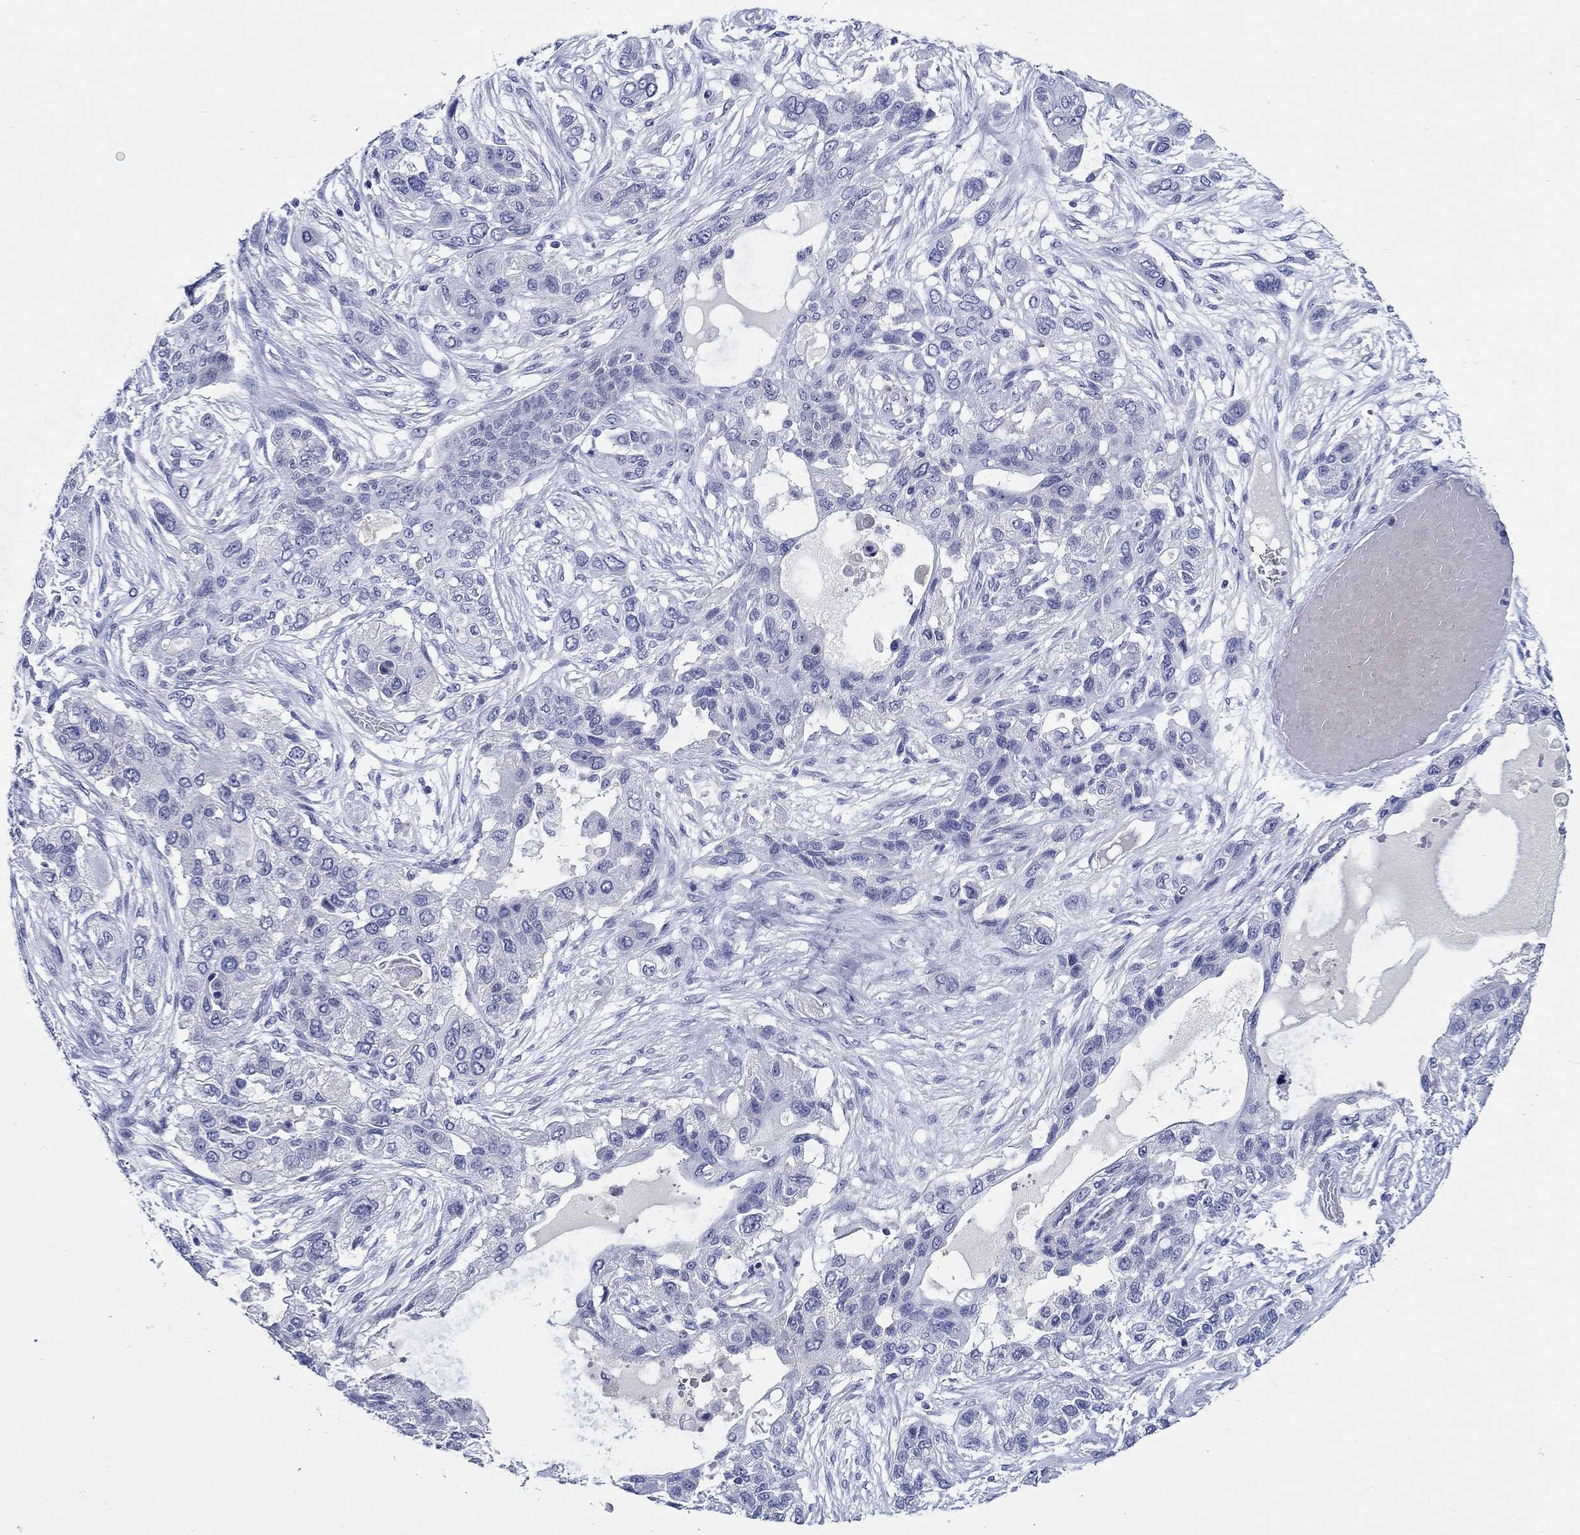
{"staining": {"intensity": "negative", "quantity": "none", "location": "none"}, "tissue": "lung cancer", "cell_type": "Tumor cells", "image_type": "cancer", "snomed": [{"axis": "morphology", "description": "Squamous cell carcinoma, NOS"}, {"axis": "topography", "description": "Lung"}], "caption": "Lung squamous cell carcinoma was stained to show a protein in brown. There is no significant positivity in tumor cells.", "gene": "MC2R", "patient": {"sex": "female", "age": 70}}